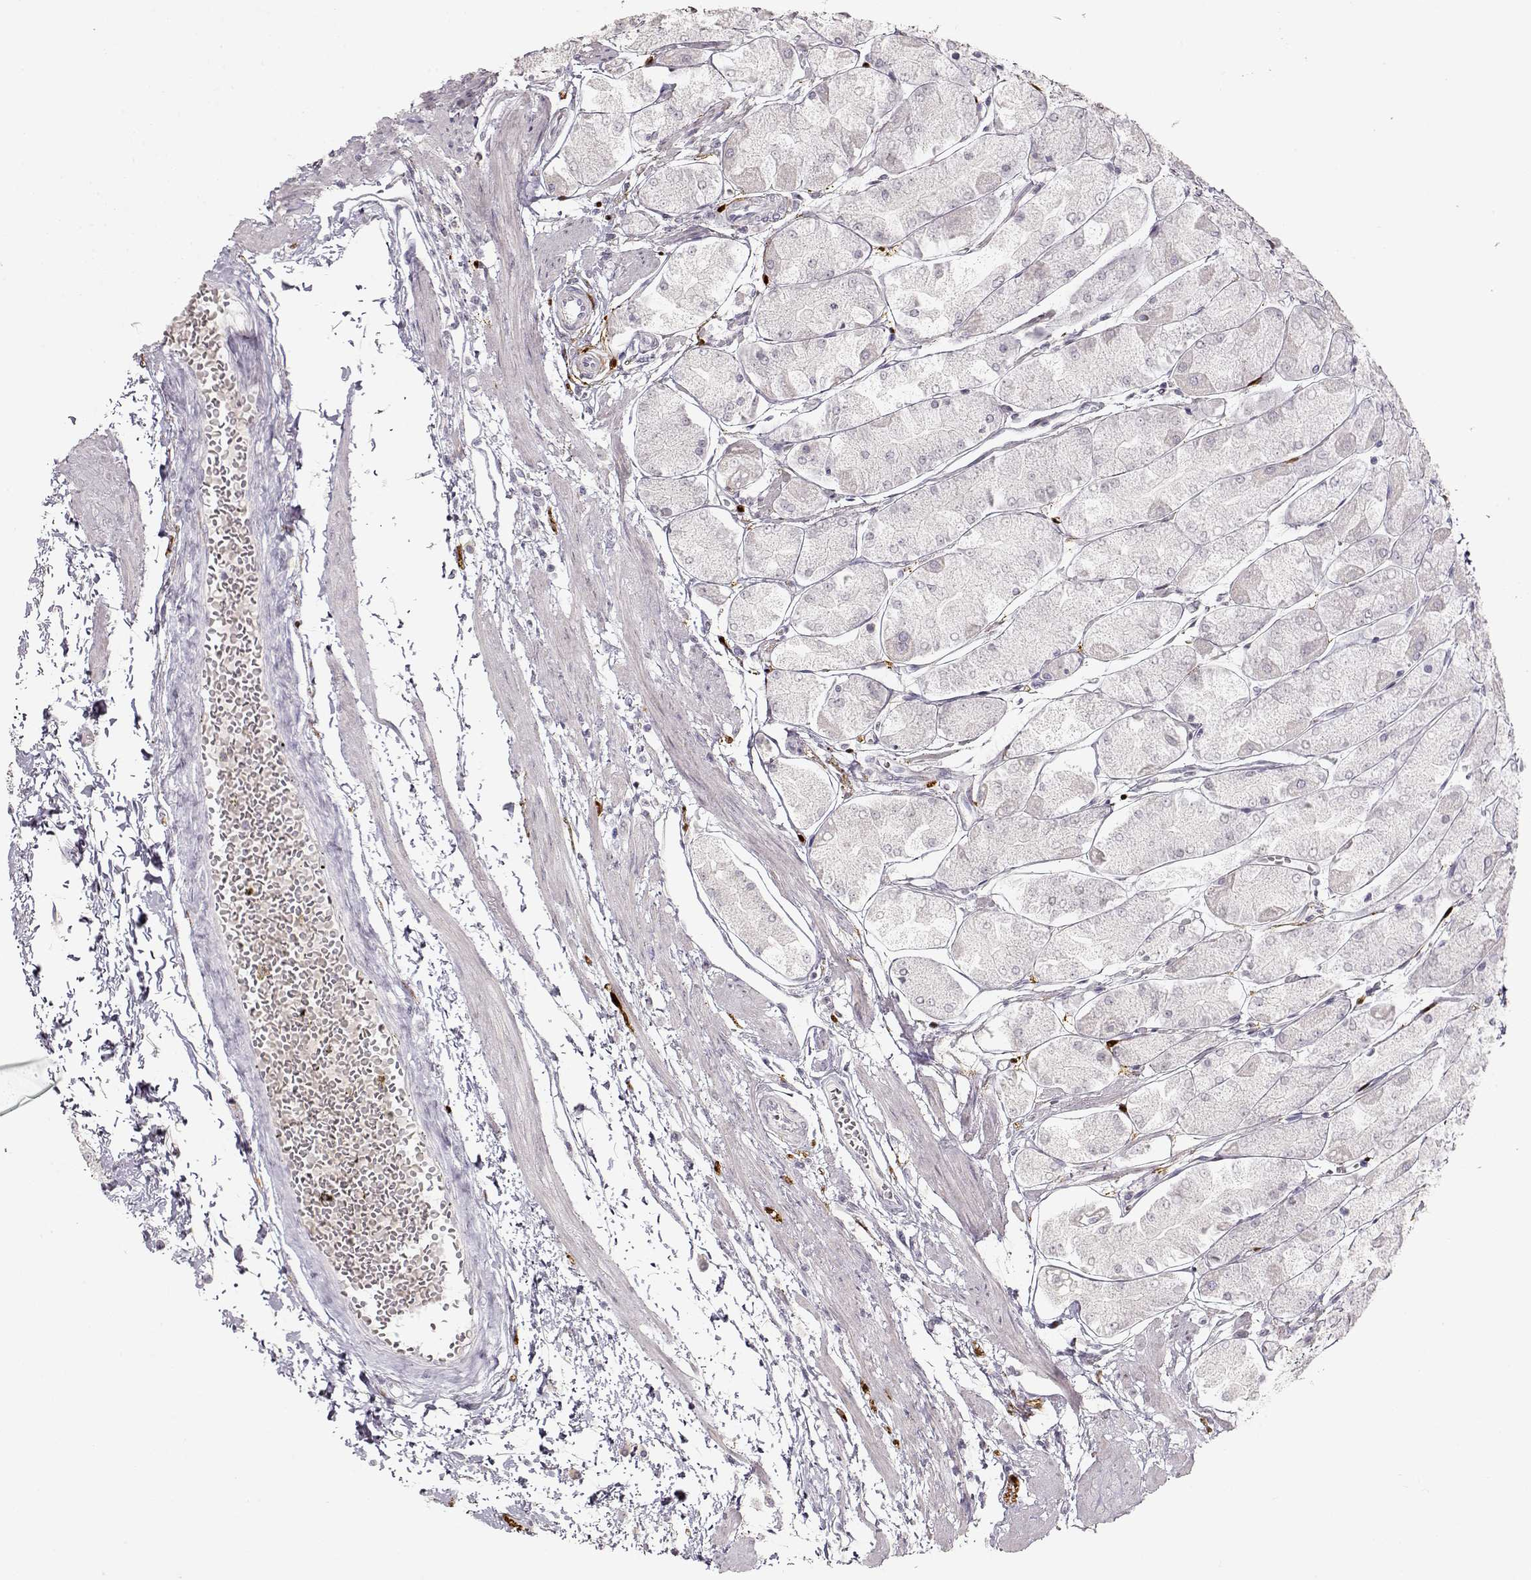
{"staining": {"intensity": "negative", "quantity": "none", "location": "none"}, "tissue": "stomach", "cell_type": "Glandular cells", "image_type": "normal", "snomed": [{"axis": "morphology", "description": "Normal tissue, NOS"}, {"axis": "topography", "description": "Stomach, upper"}], "caption": "Glandular cells are negative for brown protein staining in benign stomach. (DAB immunohistochemistry visualized using brightfield microscopy, high magnification).", "gene": "S100B", "patient": {"sex": "male", "age": 60}}